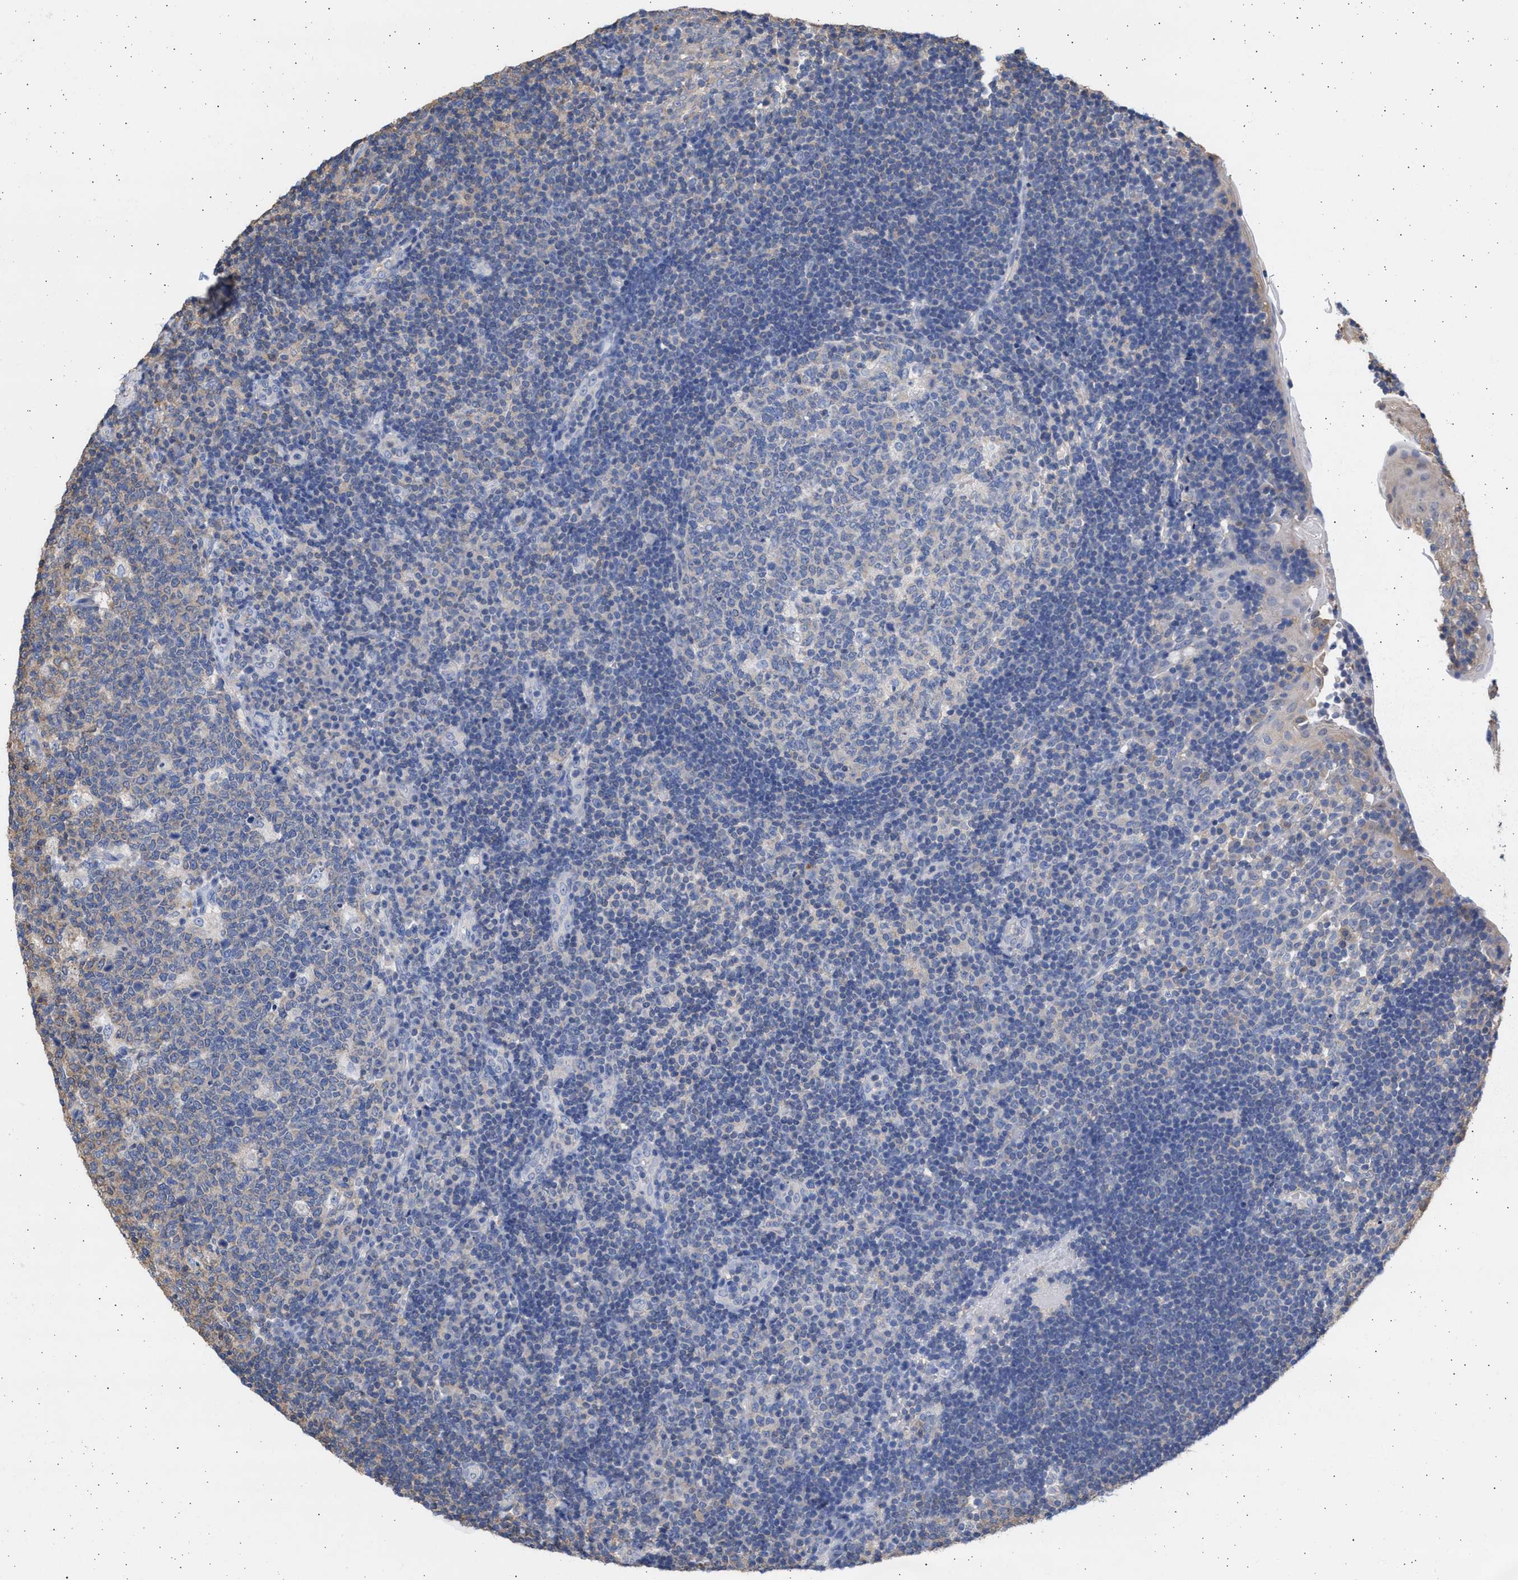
{"staining": {"intensity": "negative", "quantity": "none", "location": "none"}, "tissue": "tonsil", "cell_type": "Germinal center cells", "image_type": "normal", "snomed": [{"axis": "morphology", "description": "Normal tissue, NOS"}, {"axis": "topography", "description": "Tonsil"}], "caption": "Germinal center cells show no significant expression in unremarkable tonsil. (Stains: DAB (3,3'-diaminobenzidine) immunohistochemistry (IHC) with hematoxylin counter stain, Microscopy: brightfield microscopy at high magnification).", "gene": "ALDOC", "patient": {"sex": "female", "age": 40}}